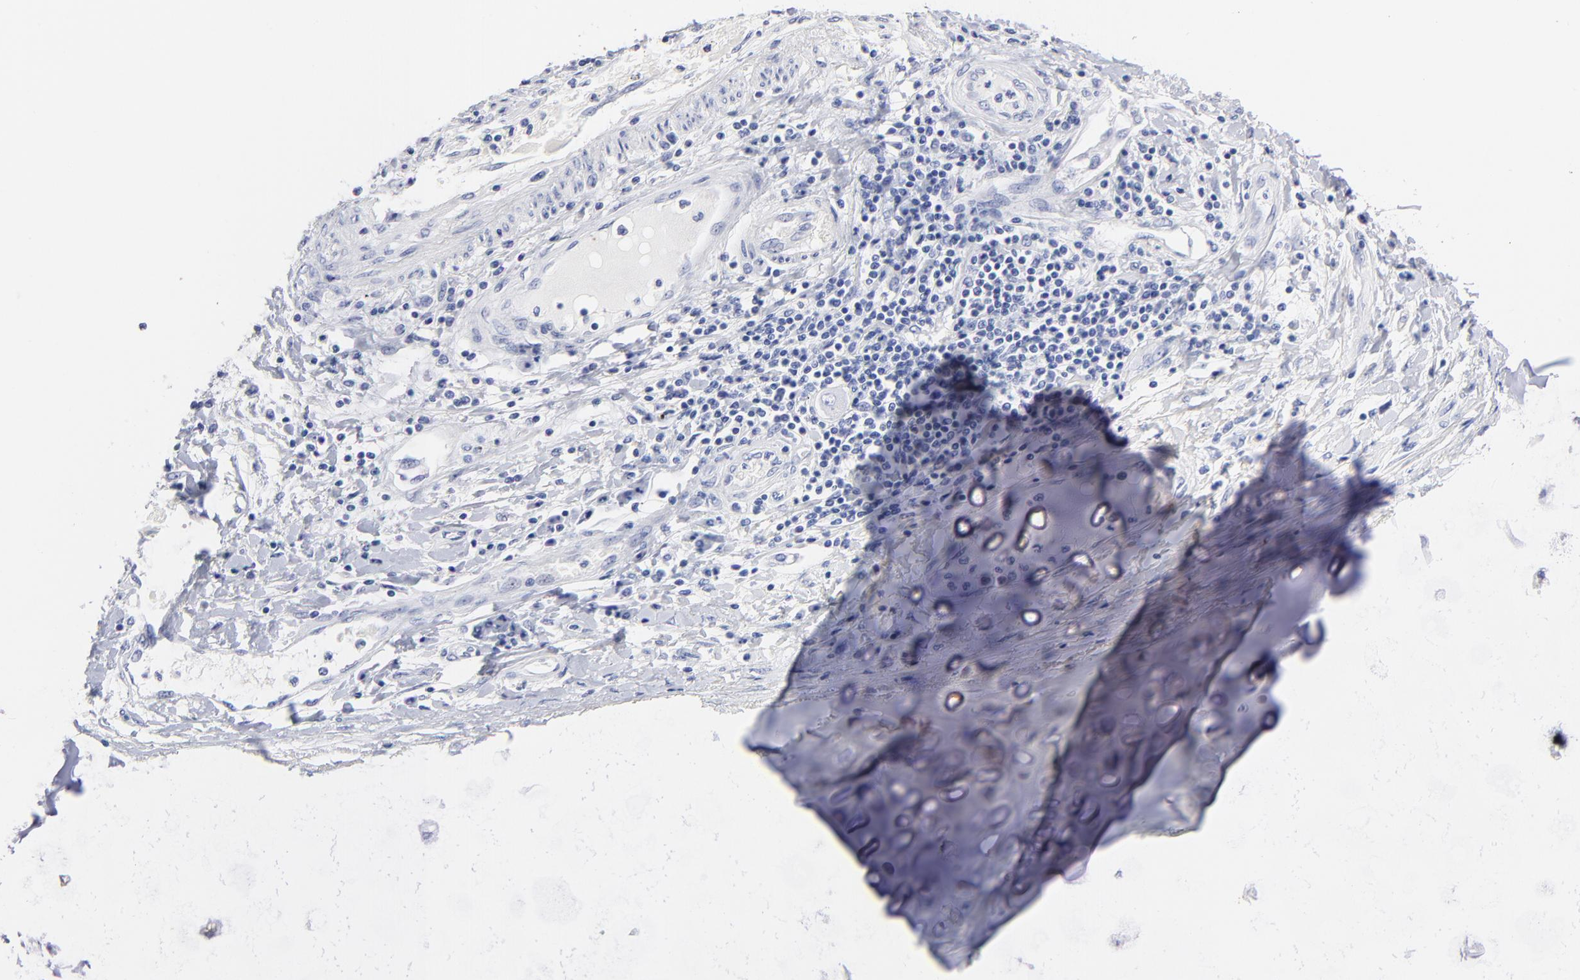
{"staining": {"intensity": "negative", "quantity": "none", "location": "none"}, "tissue": "adipose tissue", "cell_type": "Adipocytes", "image_type": "normal", "snomed": [{"axis": "morphology", "description": "Normal tissue, NOS"}, {"axis": "morphology", "description": "Adenocarcinoma, NOS"}, {"axis": "topography", "description": "Cartilage tissue"}, {"axis": "topography", "description": "Lung"}], "caption": "The histopathology image reveals no significant expression in adipocytes of adipose tissue.", "gene": "ACY1", "patient": {"sex": "female", "age": 67}}